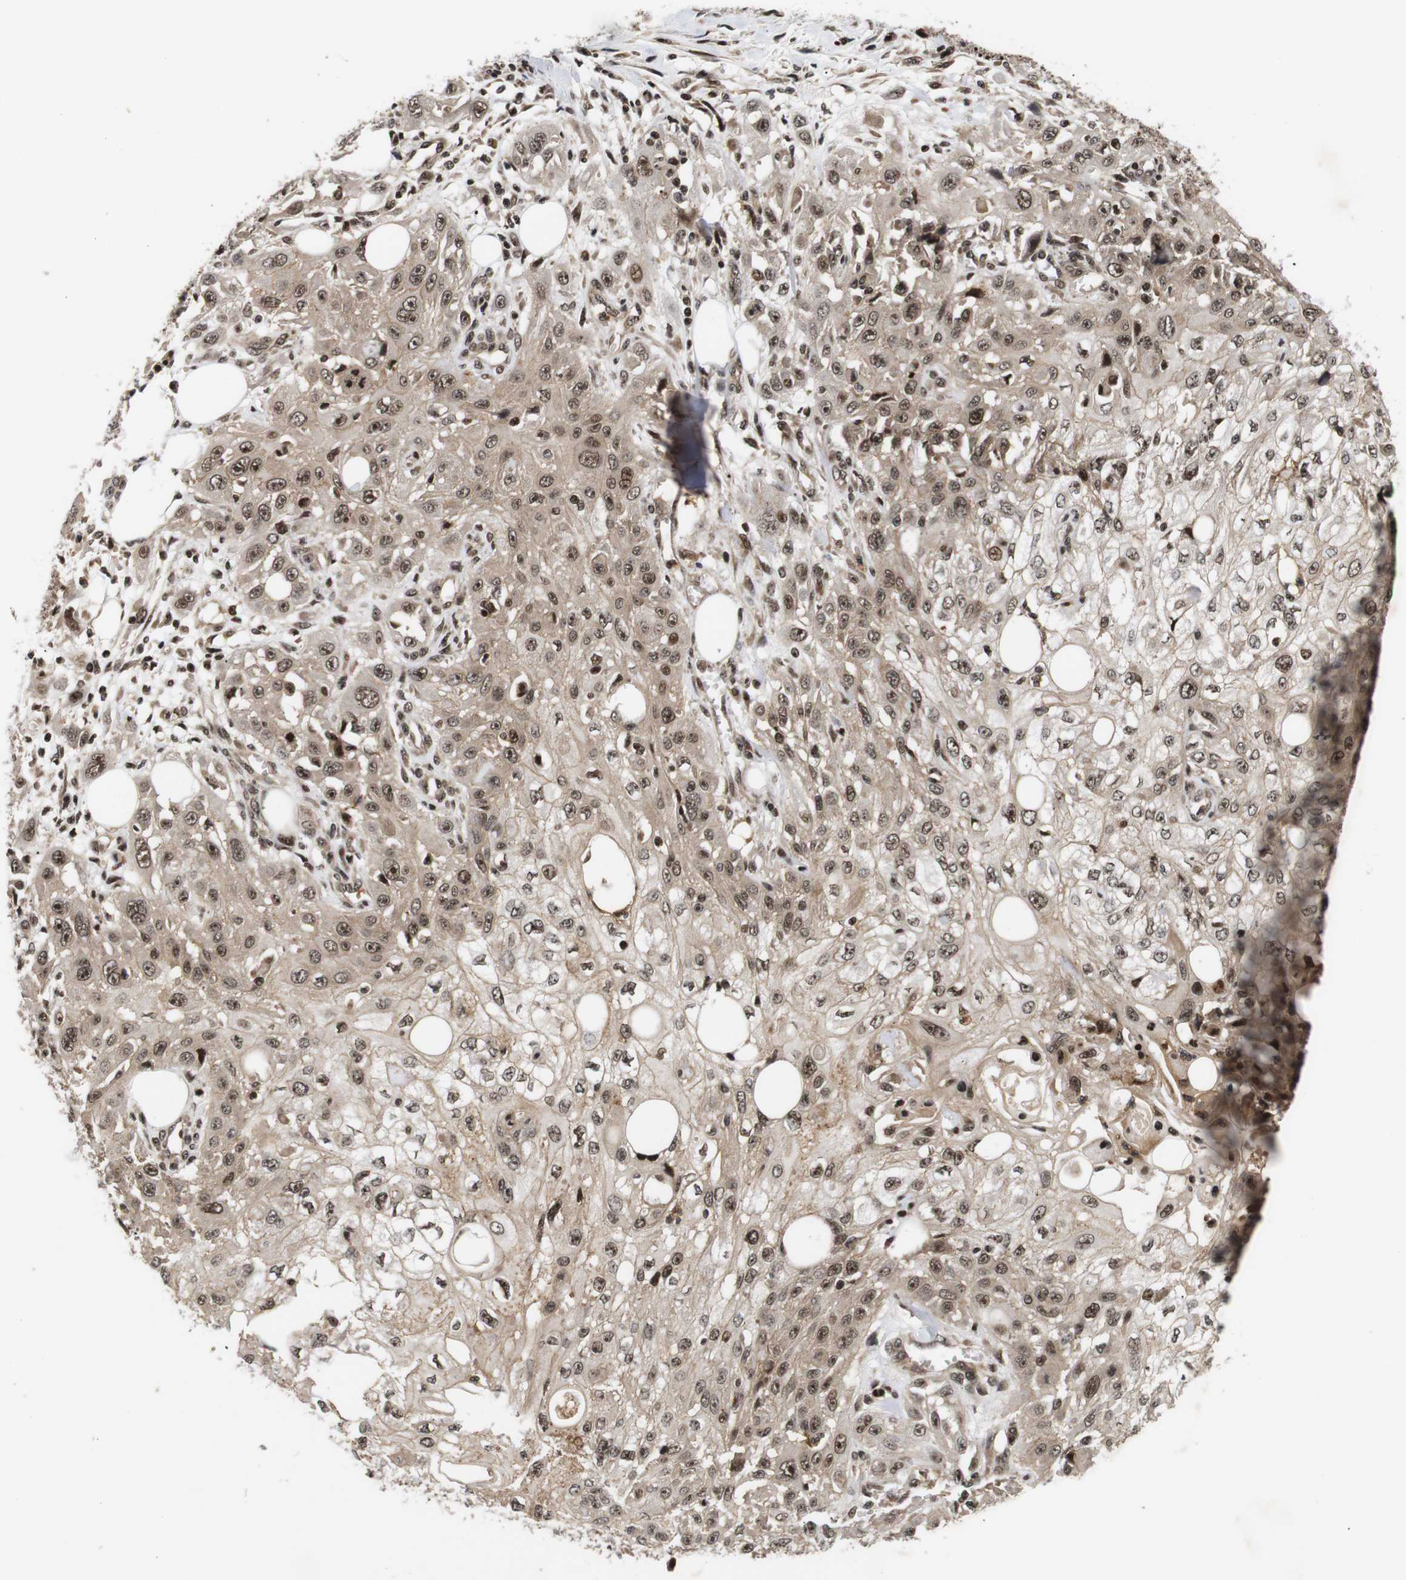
{"staining": {"intensity": "moderate", "quantity": ">75%", "location": "cytoplasmic/membranous,nuclear"}, "tissue": "skin cancer", "cell_type": "Tumor cells", "image_type": "cancer", "snomed": [{"axis": "morphology", "description": "Squamous cell carcinoma, NOS"}, {"axis": "topography", "description": "Skin"}], "caption": "This is a micrograph of IHC staining of skin cancer (squamous cell carcinoma), which shows moderate staining in the cytoplasmic/membranous and nuclear of tumor cells.", "gene": "KIF23", "patient": {"sex": "male", "age": 75}}